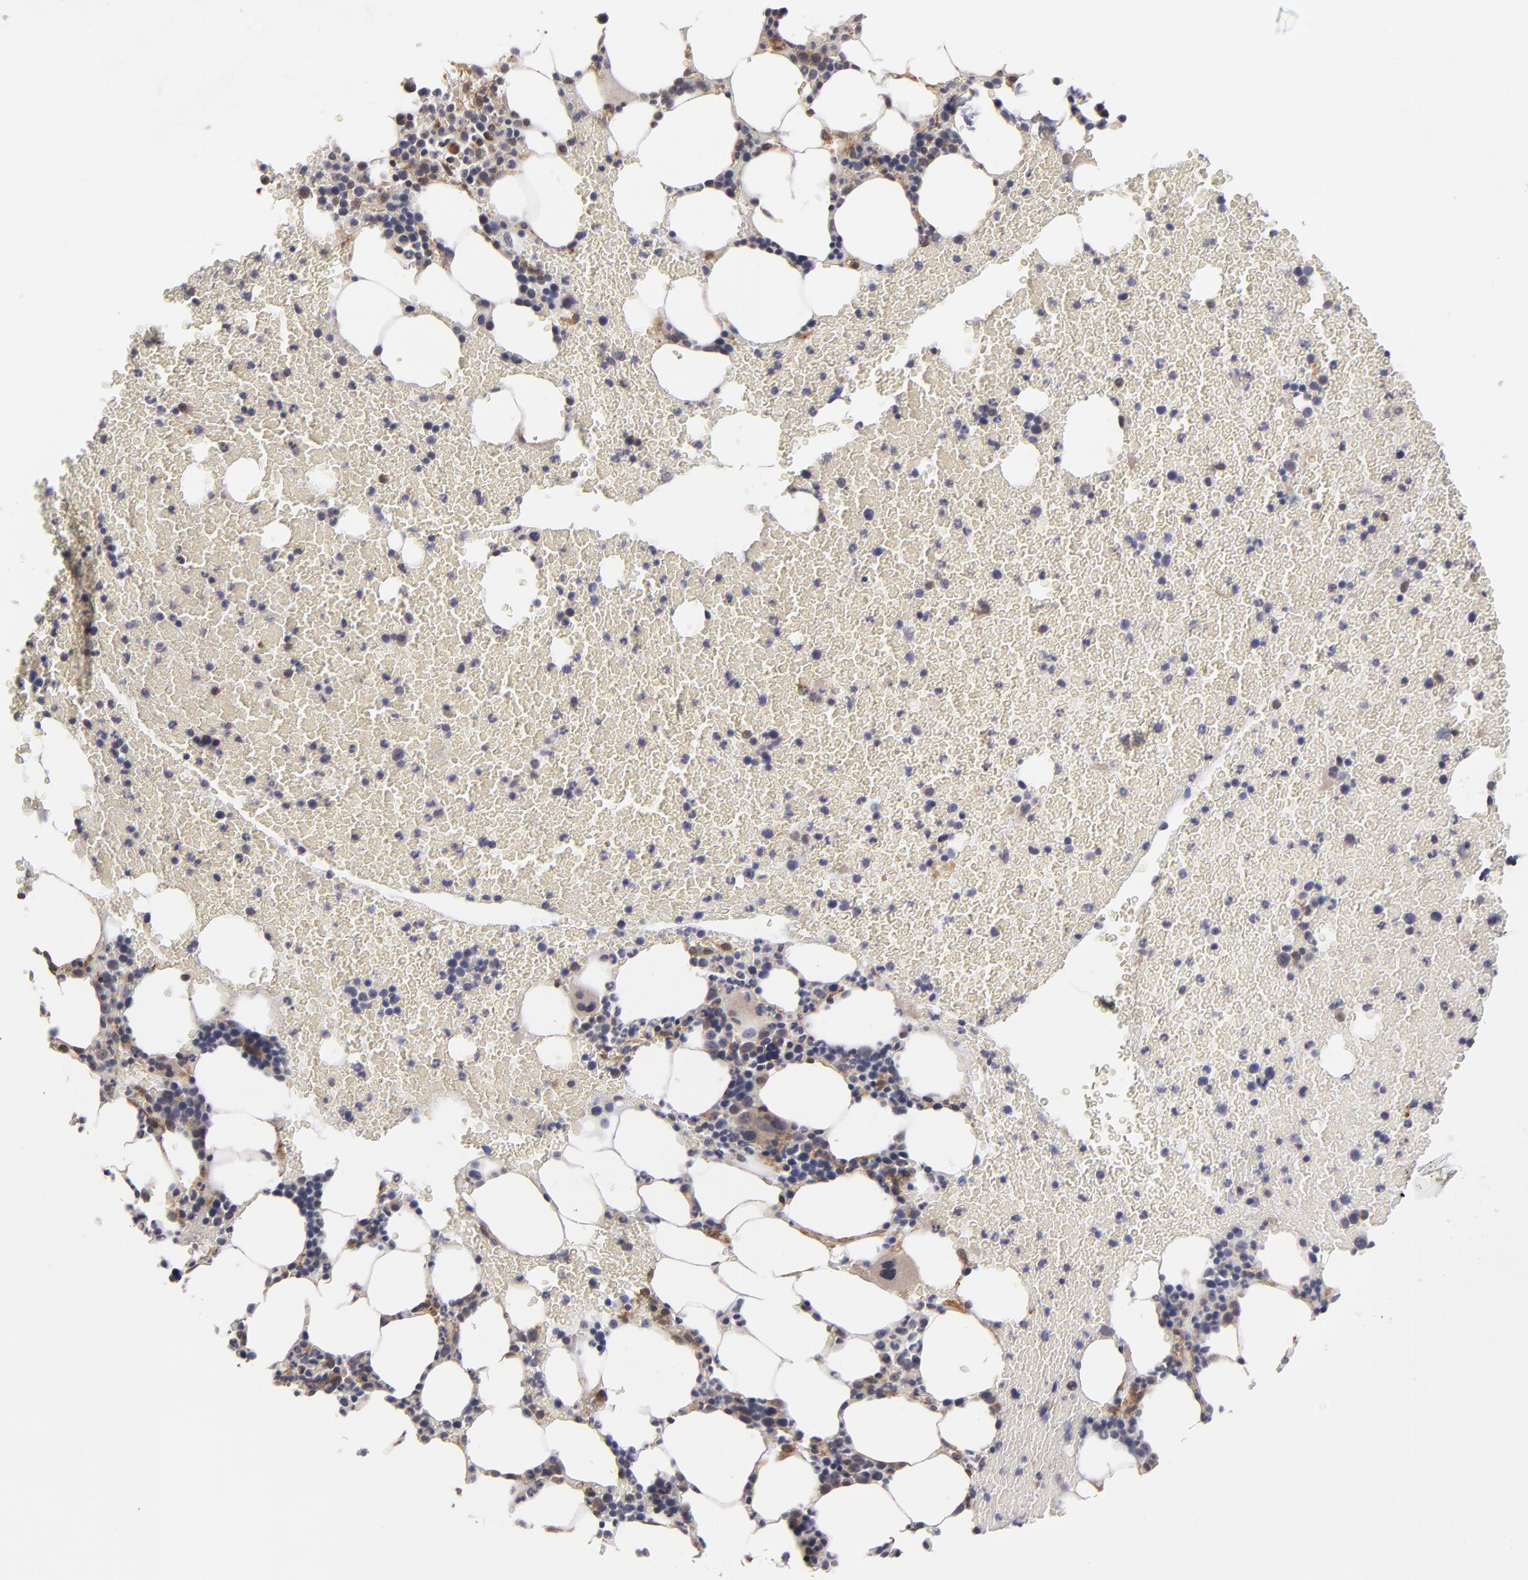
{"staining": {"intensity": "negative", "quantity": "none", "location": "none"}, "tissue": "bone marrow", "cell_type": "Hematopoietic cells", "image_type": "normal", "snomed": [{"axis": "morphology", "description": "Normal tissue, NOS"}, {"axis": "topography", "description": "Bone marrow"}], "caption": "The micrograph shows no significant positivity in hematopoietic cells of bone marrow. (Brightfield microscopy of DAB IHC at high magnification).", "gene": "TJP1", "patient": {"sex": "female", "age": 84}}